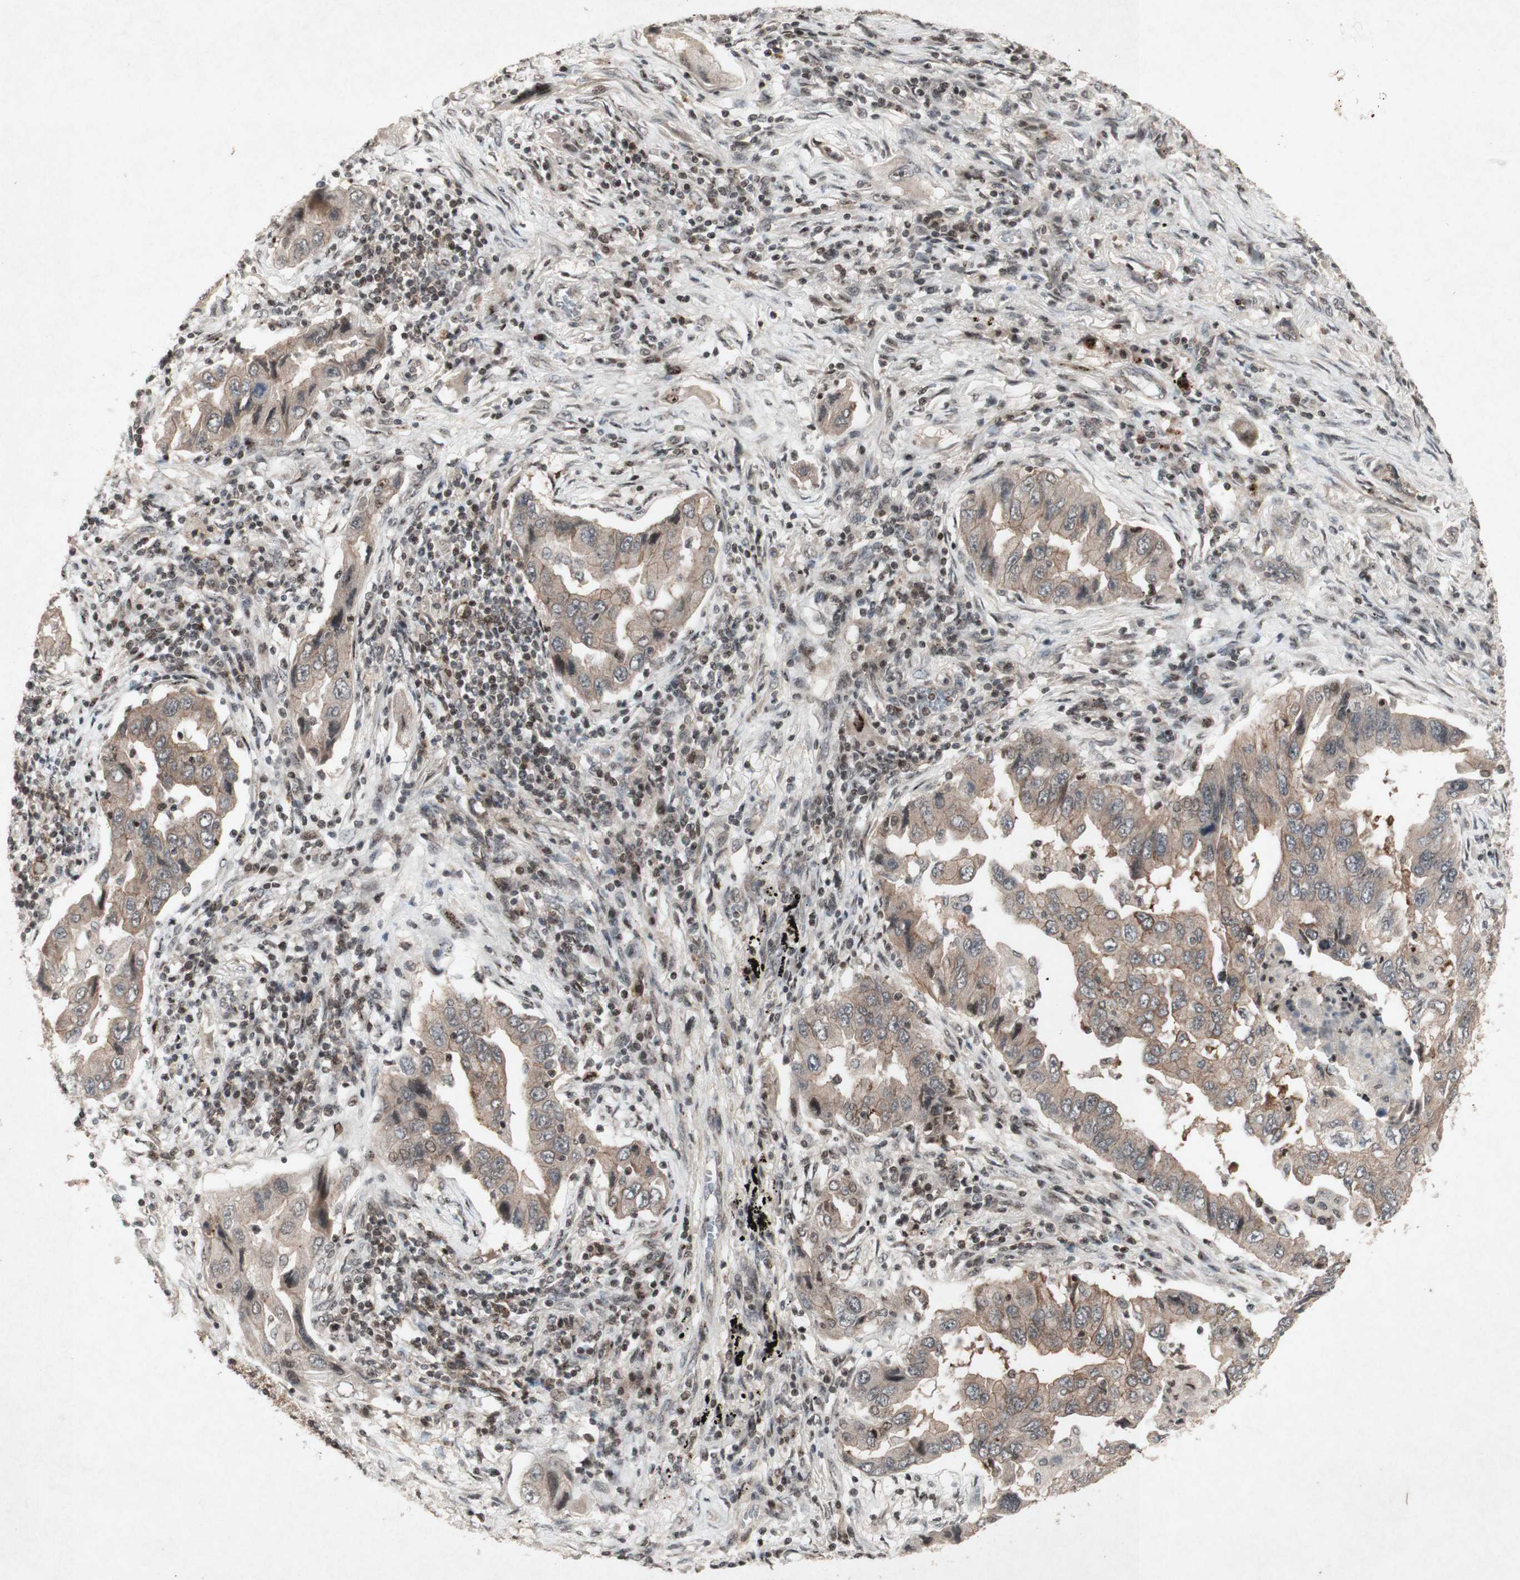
{"staining": {"intensity": "weak", "quantity": ">75%", "location": "cytoplasmic/membranous"}, "tissue": "lung cancer", "cell_type": "Tumor cells", "image_type": "cancer", "snomed": [{"axis": "morphology", "description": "Adenocarcinoma, NOS"}, {"axis": "topography", "description": "Lung"}], "caption": "Lung adenocarcinoma stained with DAB IHC demonstrates low levels of weak cytoplasmic/membranous staining in approximately >75% of tumor cells. The protein is stained brown, and the nuclei are stained in blue (DAB IHC with brightfield microscopy, high magnification).", "gene": "PLXNA1", "patient": {"sex": "female", "age": 65}}